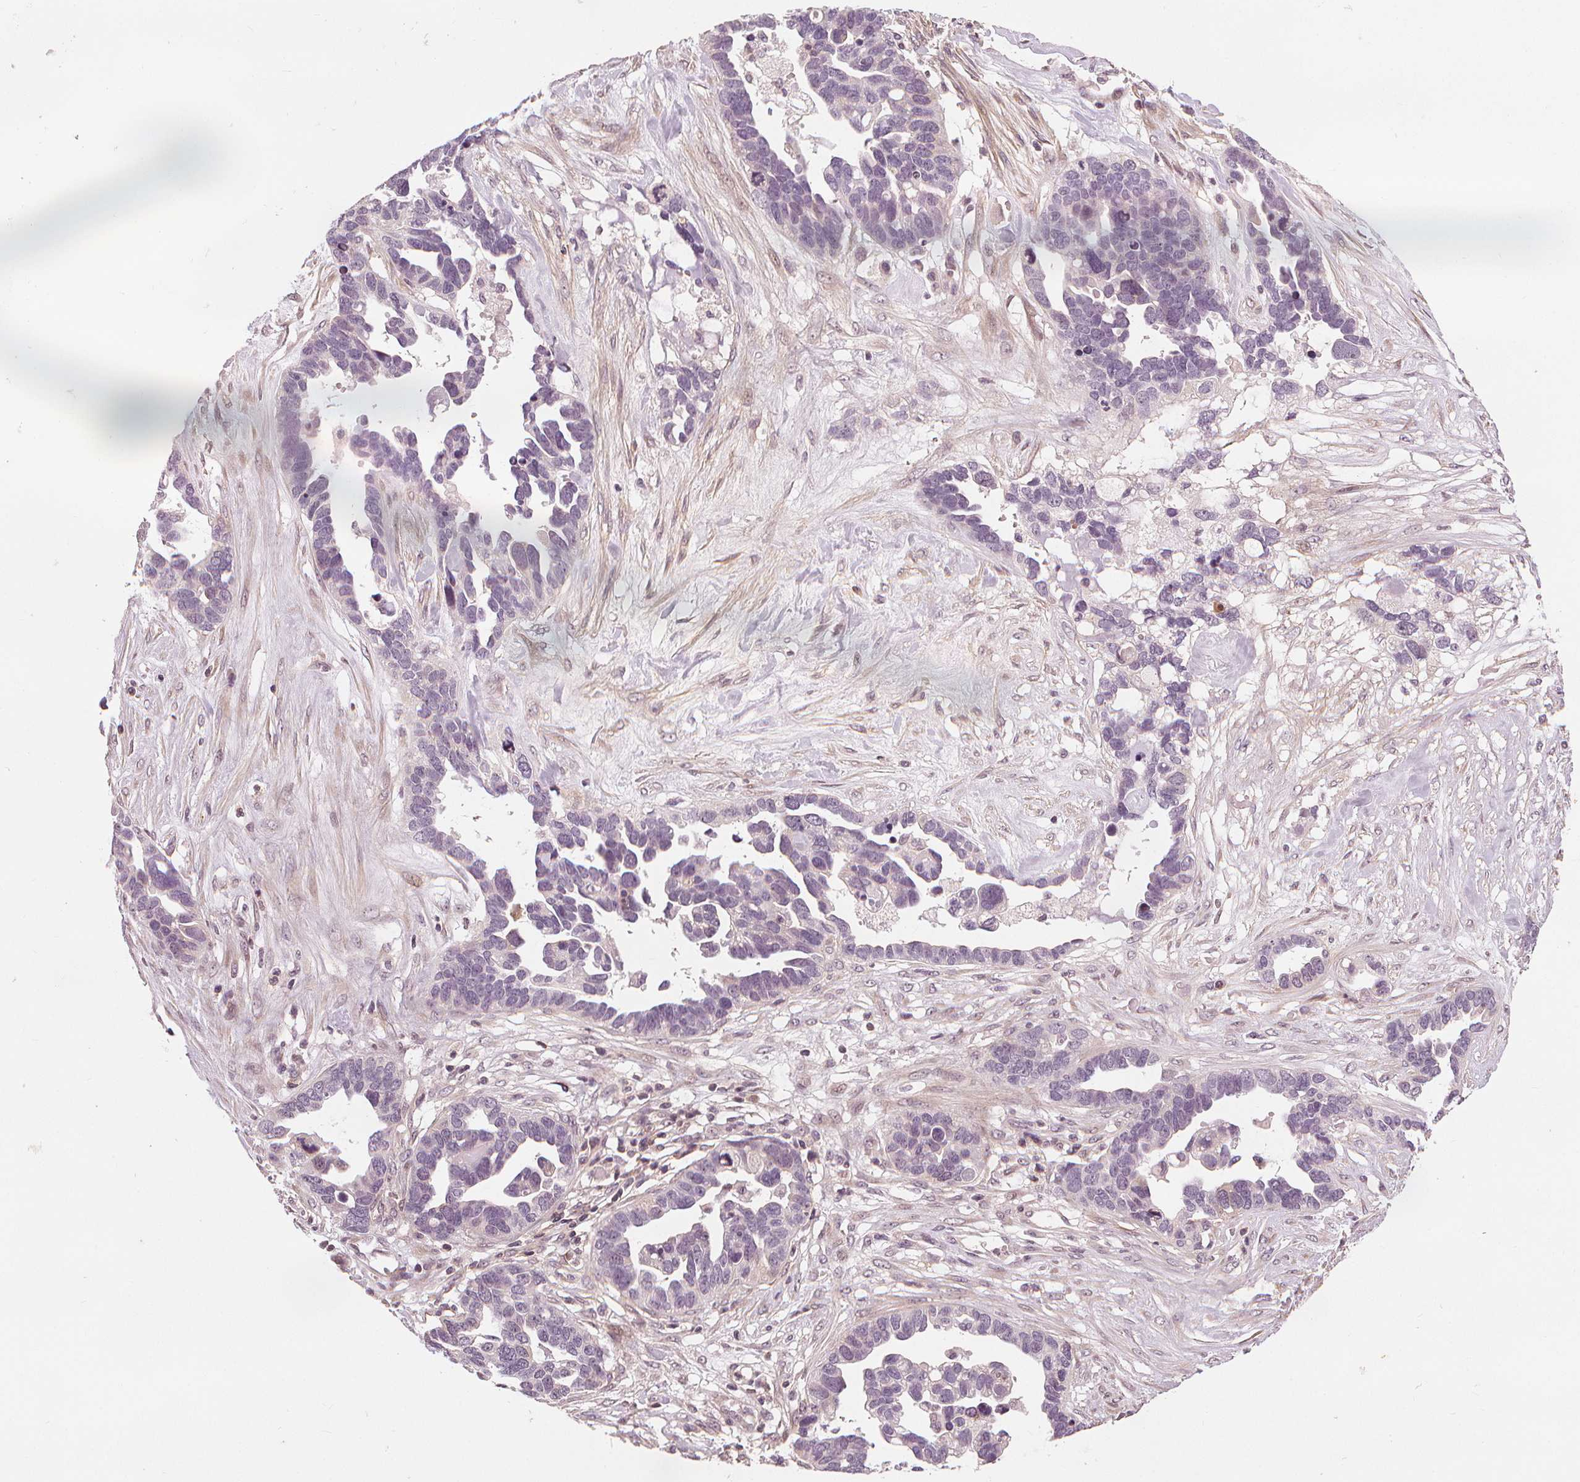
{"staining": {"intensity": "negative", "quantity": "none", "location": "none"}, "tissue": "ovarian cancer", "cell_type": "Tumor cells", "image_type": "cancer", "snomed": [{"axis": "morphology", "description": "Cystadenocarcinoma, serous, NOS"}, {"axis": "topography", "description": "Ovary"}], "caption": "Histopathology image shows no protein staining in tumor cells of serous cystadenocarcinoma (ovarian) tissue.", "gene": "SLC34A1", "patient": {"sex": "female", "age": 54}}